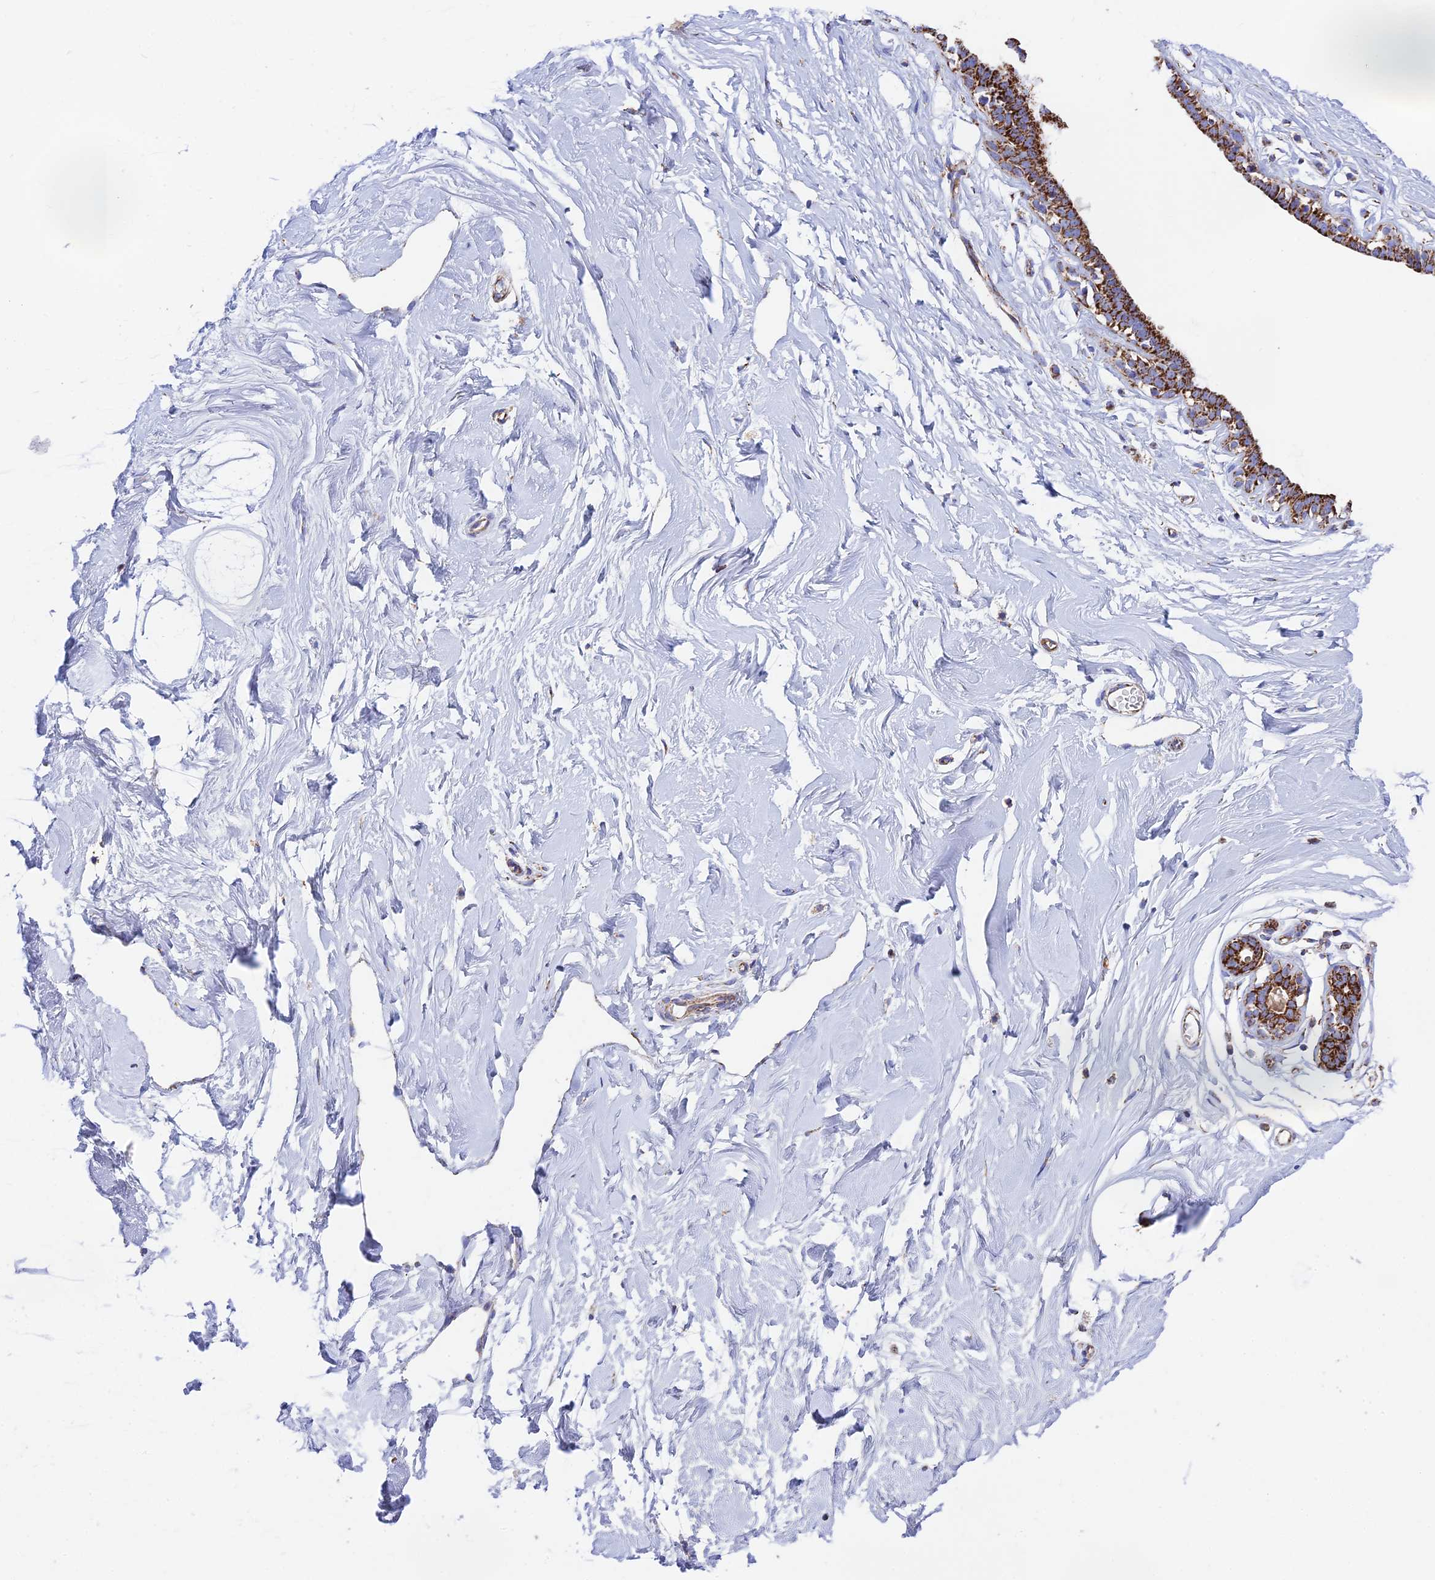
{"staining": {"intensity": "moderate", "quantity": ">75%", "location": "cytoplasmic/membranous"}, "tissue": "breast", "cell_type": "Adipocytes", "image_type": "normal", "snomed": [{"axis": "morphology", "description": "Normal tissue, NOS"}, {"axis": "morphology", "description": "Adenoma, NOS"}, {"axis": "topography", "description": "Breast"}], "caption": "IHC micrograph of benign breast: human breast stained using immunohistochemistry displays medium levels of moderate protein expression localized specifically in the cytoplasmic/membranous of adipocytes, appearing as a cytoplasmic/membranous brown color.", "gene": "CHCHD3", "patient": {"sex": "female", "age": 23}}